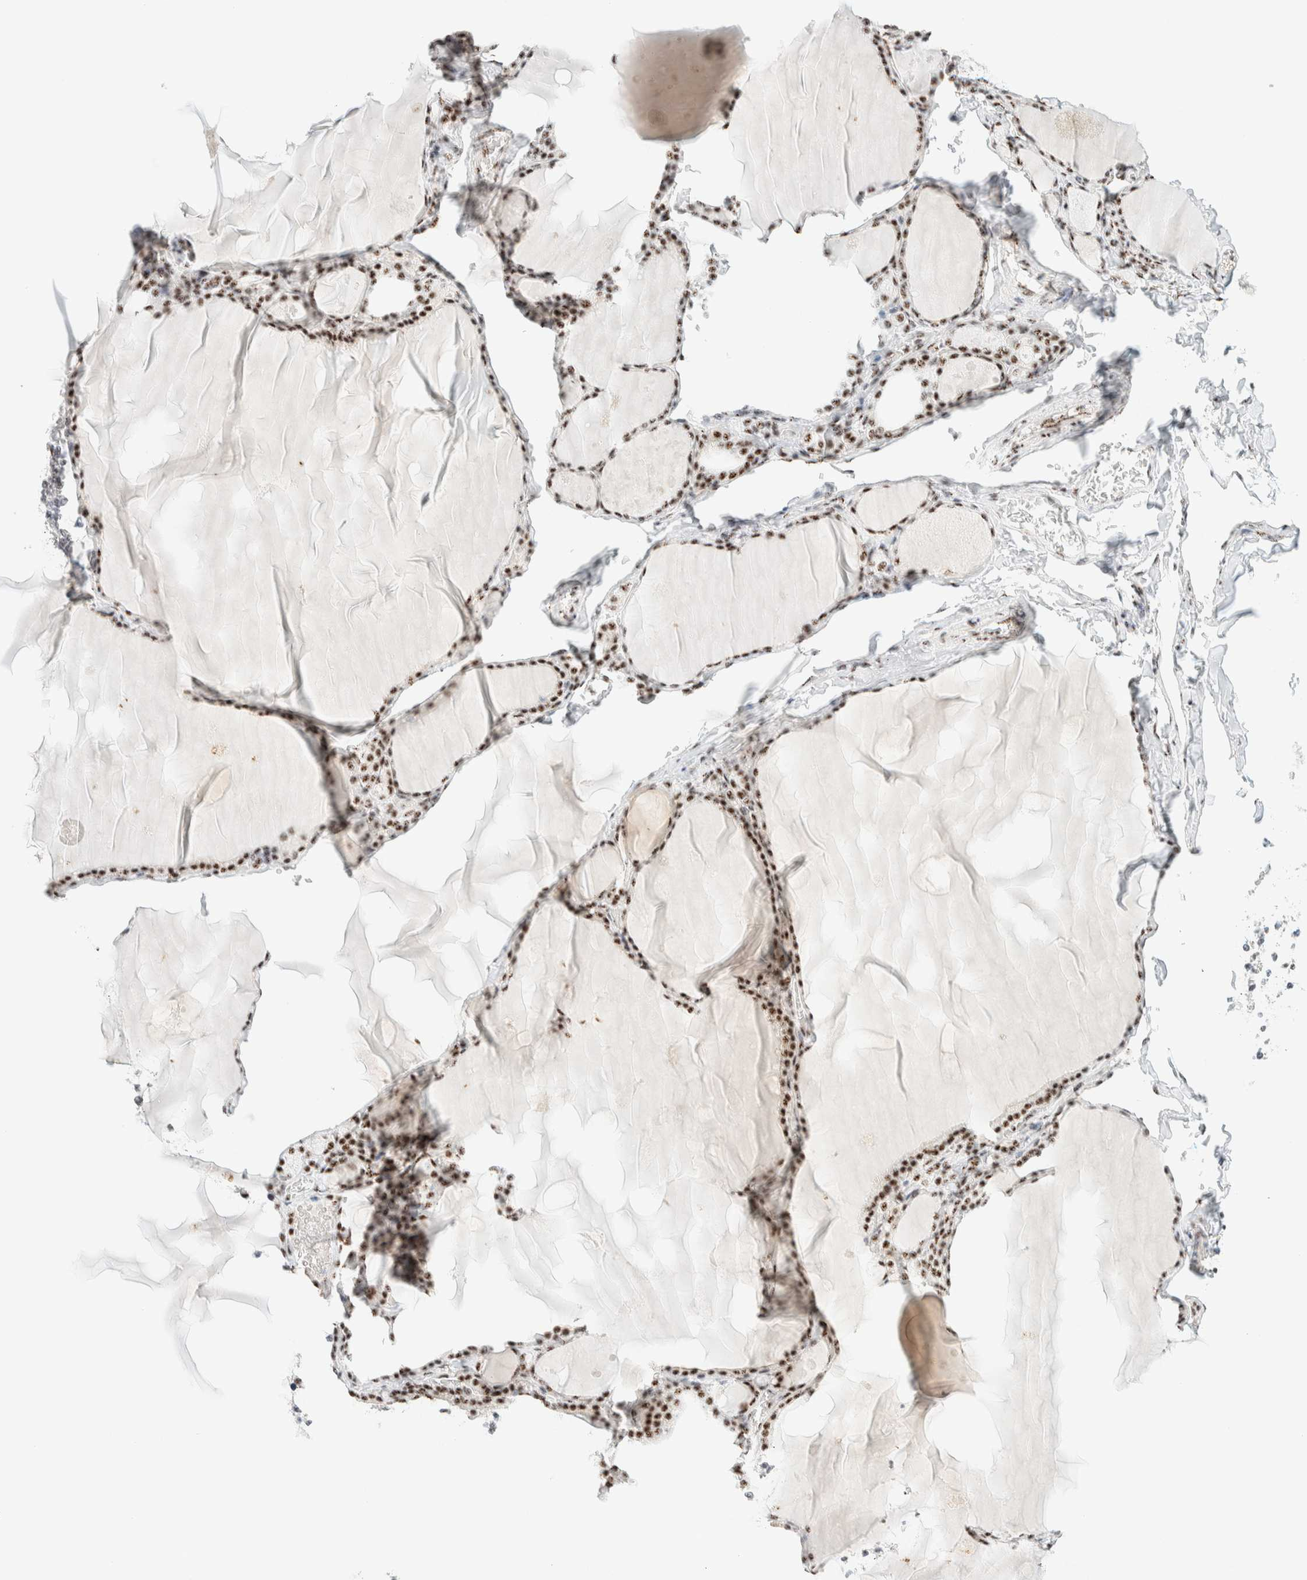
{"staining": {"intensity": "moderate", "quantity": ">75%", "location": "nuclear"}, "tissue": "thyroid gland", "cell_type": "Glandular cells", "image_type": "normal", "snomed": [{"axis": "morphology", "description": "Normal tissue, NOS"}, {"axis": "topography", "description": "Thyroid gland"}], "caption": "A histopathology image showing moderate nuclear positivity in about >75% of glandular cells in benign thyroid gland, as visualized by brown immunohistochemical staining.", "gene": "SON", "patient": {"sex": "male", "age": 56}}